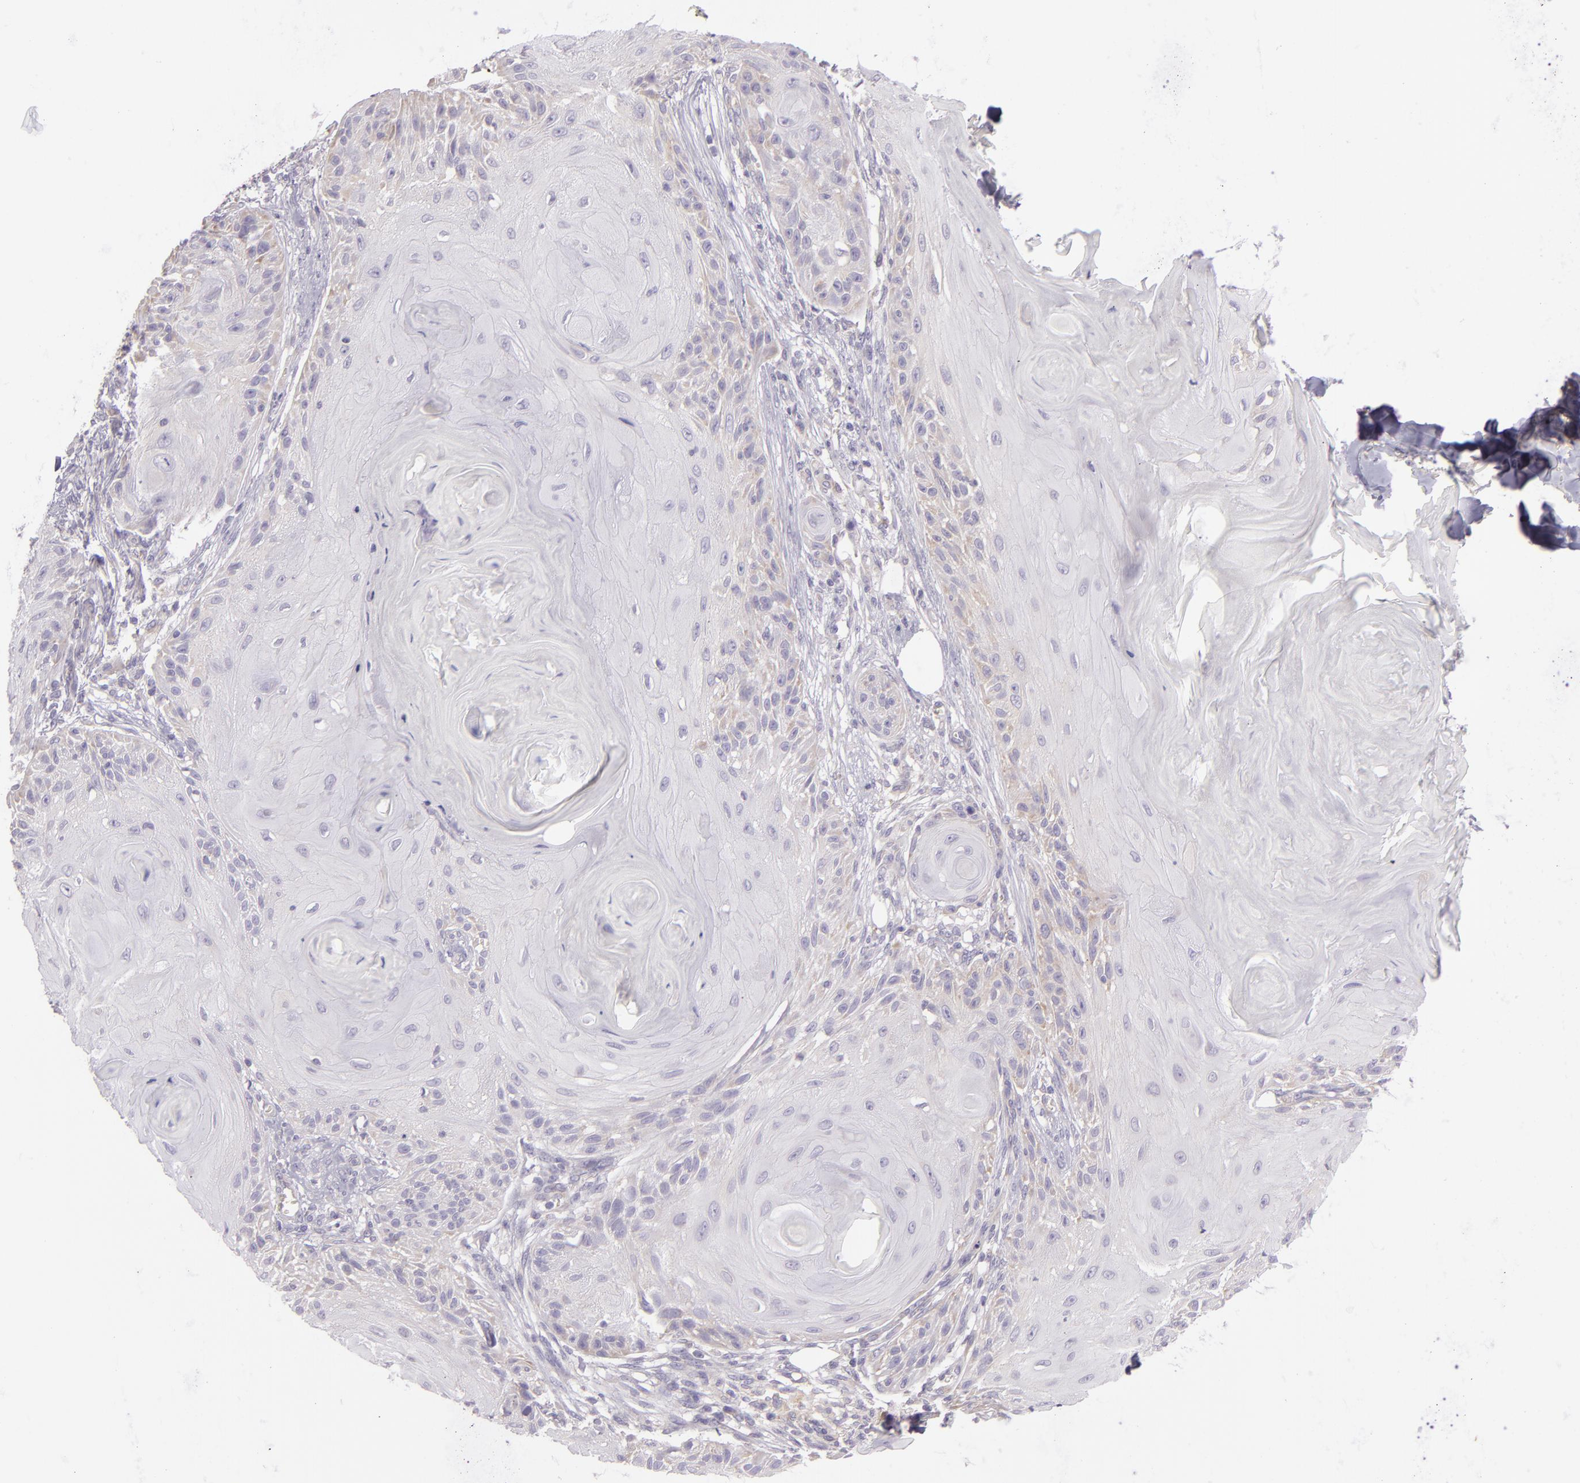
{"staining": {"intensity": "negative", "quantity": "none", "location": "none"}, "tissue": "skin cancer", "cell_type": "Tumor cells", "image_type": "cancer", "snomed": [{"axis": "morphology", "description": "Squamous cell carcinoma, NOS"}, {"axis": "topography", "description": "Skin"}], "caption": "The image exhibits no significant positivity in tumor cells of skin cancer (squamous cell carcinoma).", "gene": "ZC3H7B", "patient": {"sex": "female", "age": 88}}